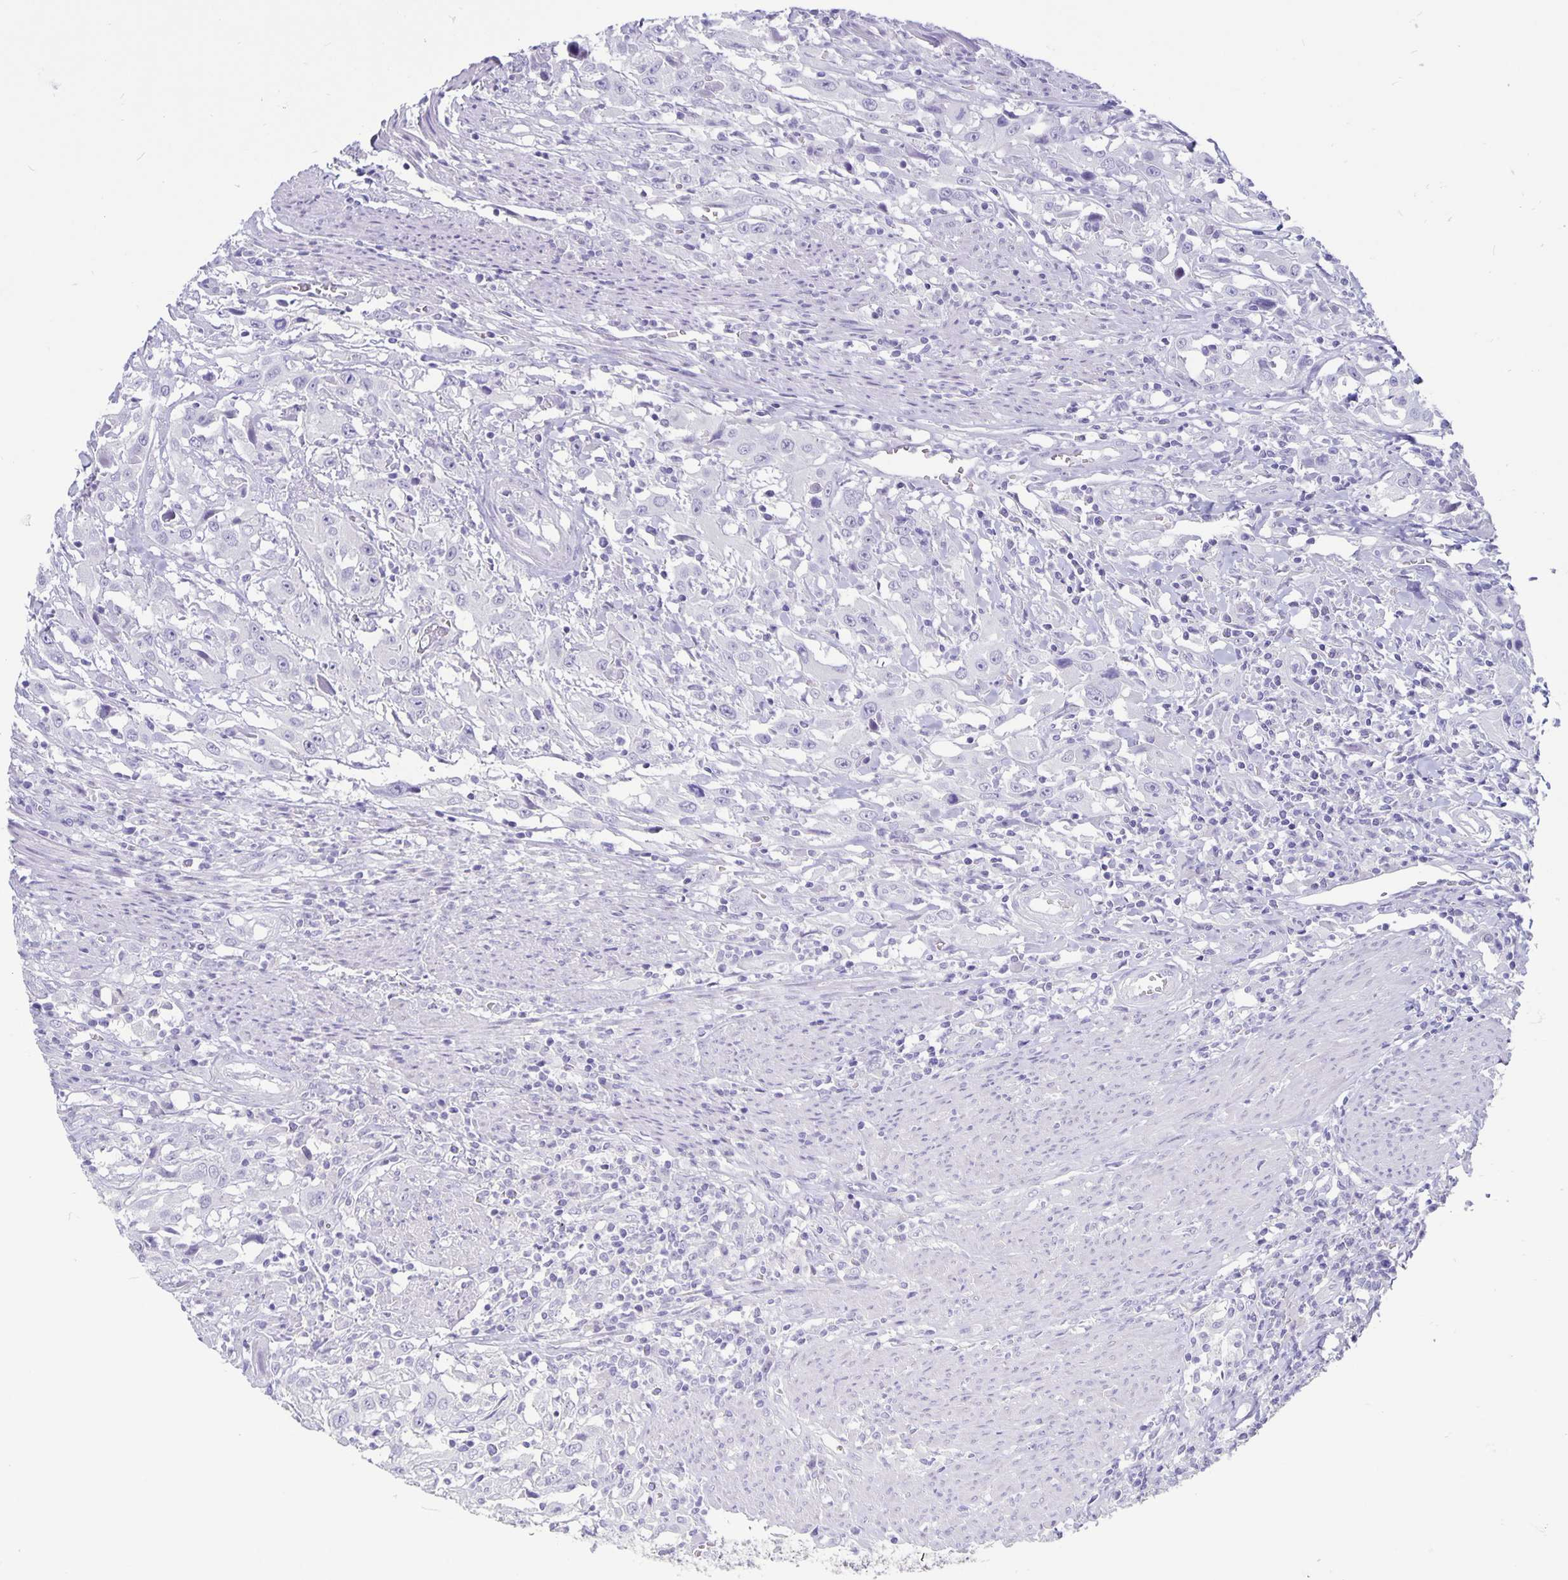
{"staining": {"intensity": "negative", "quantity": "none", "location": "none"}, "tissue": "urothelial cancer", "cell_type": "Tumor cells", "image_type": "cancer", "snomed": [{"axis": "morphology", "description": "Urothelial carcinoma, High grade"}, {"axis": "topography", "description": "Urinary bladder"}], "caption": "The micrograph reveals no staining of tumor cells in high-grade urothelial carcinoma.", "gene": "BPIFA3", "patient": {"sex": "male", "age": 61}}